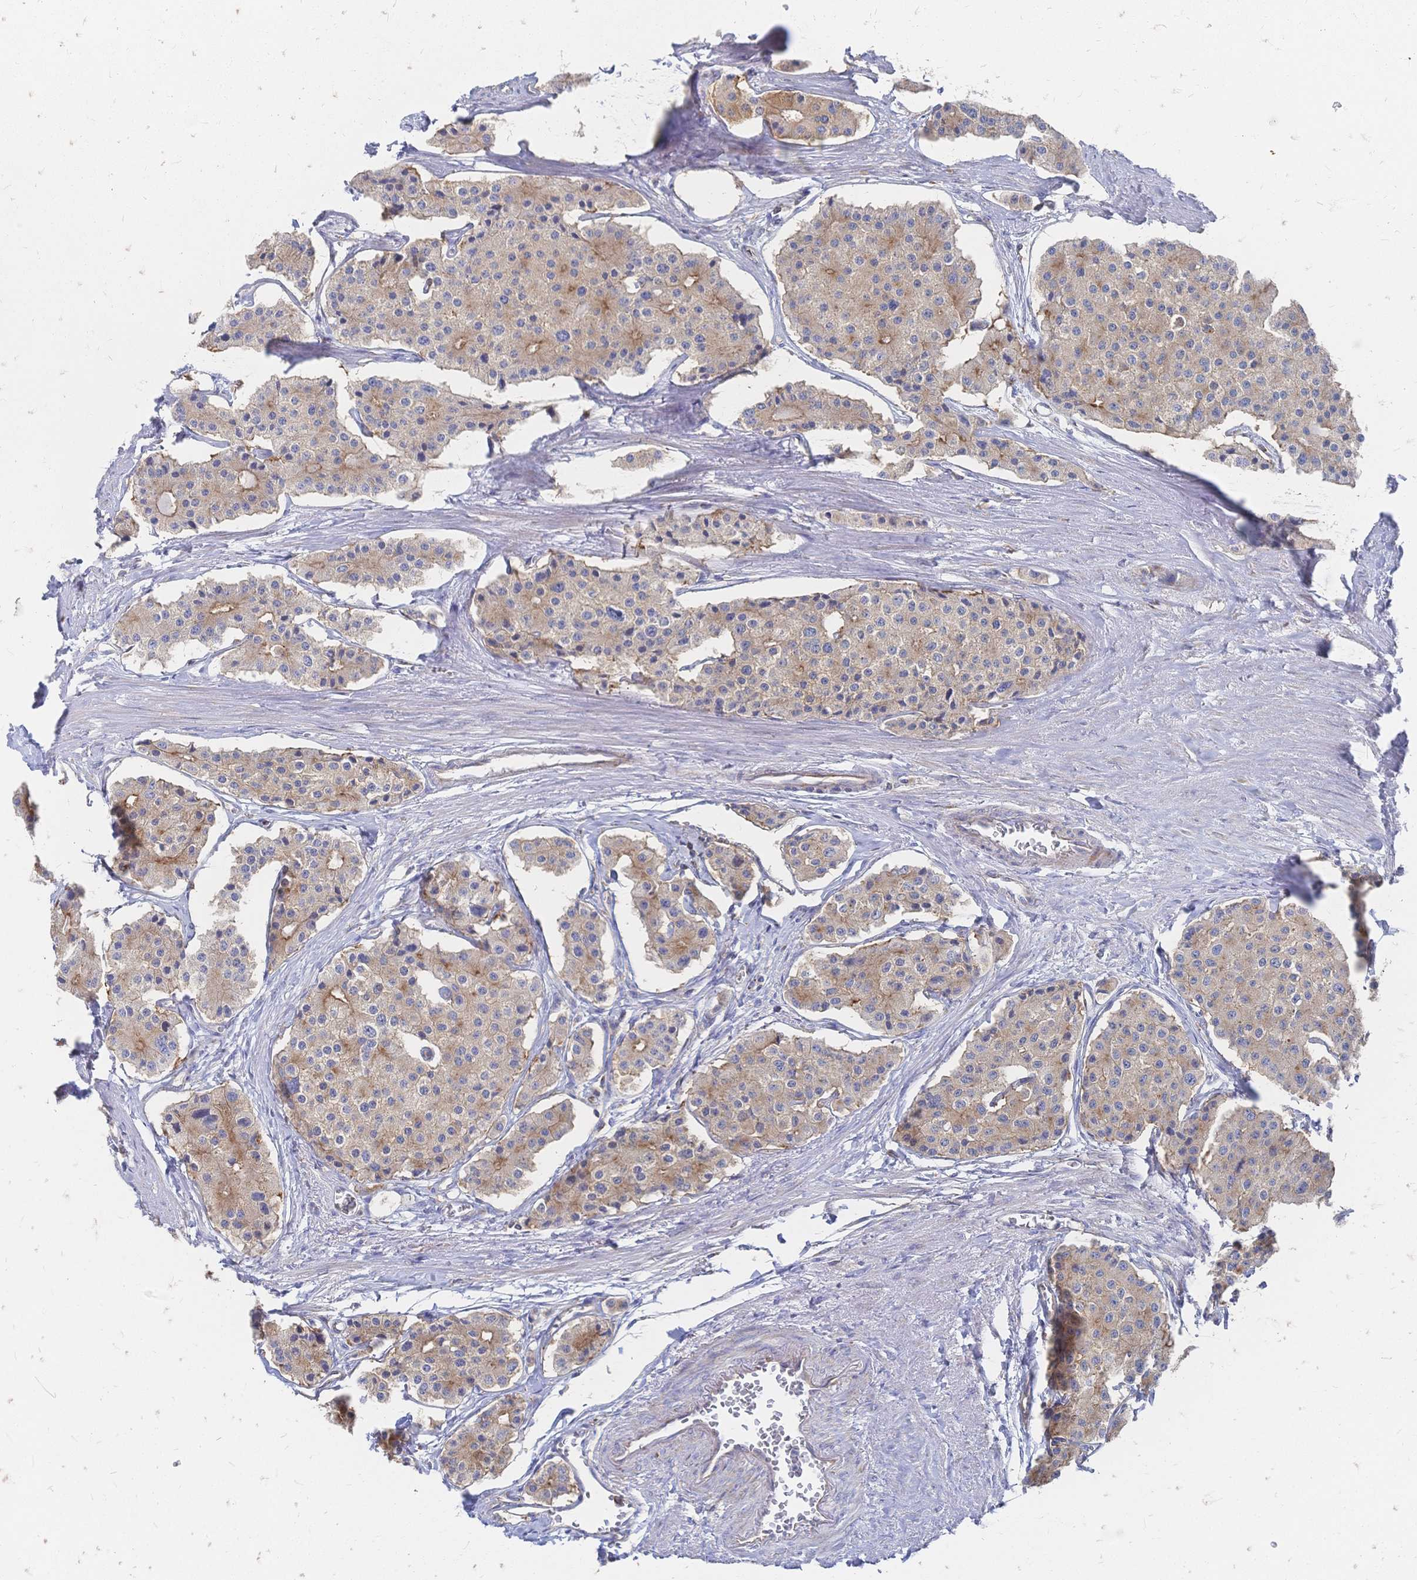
{"staining": {"intensity": "weak", "quantity": "25%-75%", "location": "cytoplasmic/membranous"}, "tissue": "carcinoid", "cell_type": "Tumor cells", "image_type": "cancer", "snomed": [{"axis": "morphology", "description": "Carcinoid, malignant, NOS"}, {"axis": "topography", "description": "Small intestine"}], "caption": "This is a micrograph of IHC staining of carcinoid, which shows weak positivity in the cytoplasmic/membranous of tumor cells.", "gene": "SORBS1", "patient": {"sex": "female", "age": 65}}